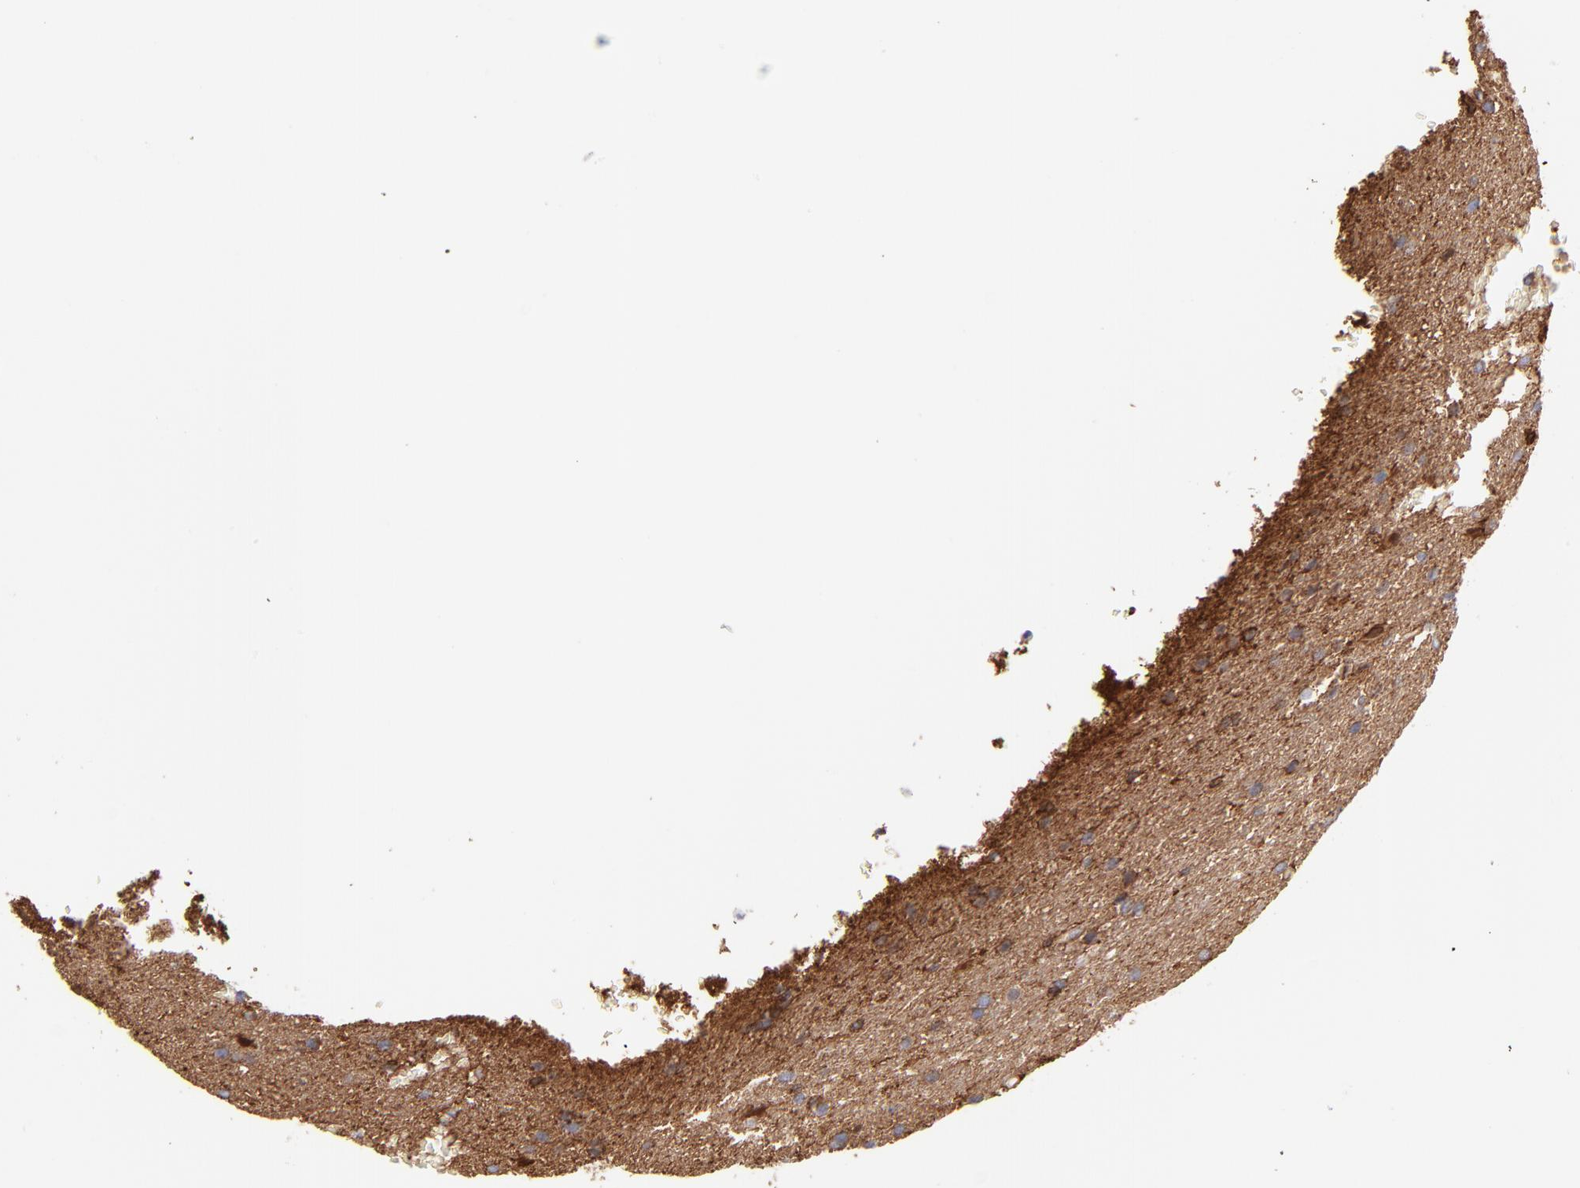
{"staining": {"intensity": "weak", "quantity": ">75%", "location": "cytoplasmic/membranous"}, "tissue": "glioma", "cell_type": "Tumor cells", "image_type": "cancer", "snomed": [{"axis": "morphology", "description": "Glioma, malignant, Low grade"}, {"axis": "topography", "description": "Brain"}], "caption": "An IHC image of tumor tissue is shown. Protein staining in brown highlights weak cytoplasmic/membranous positivity in glioma within tumor cells.", "gene": "PRKCA", "patient": {"sex": "female", "age": 32}}